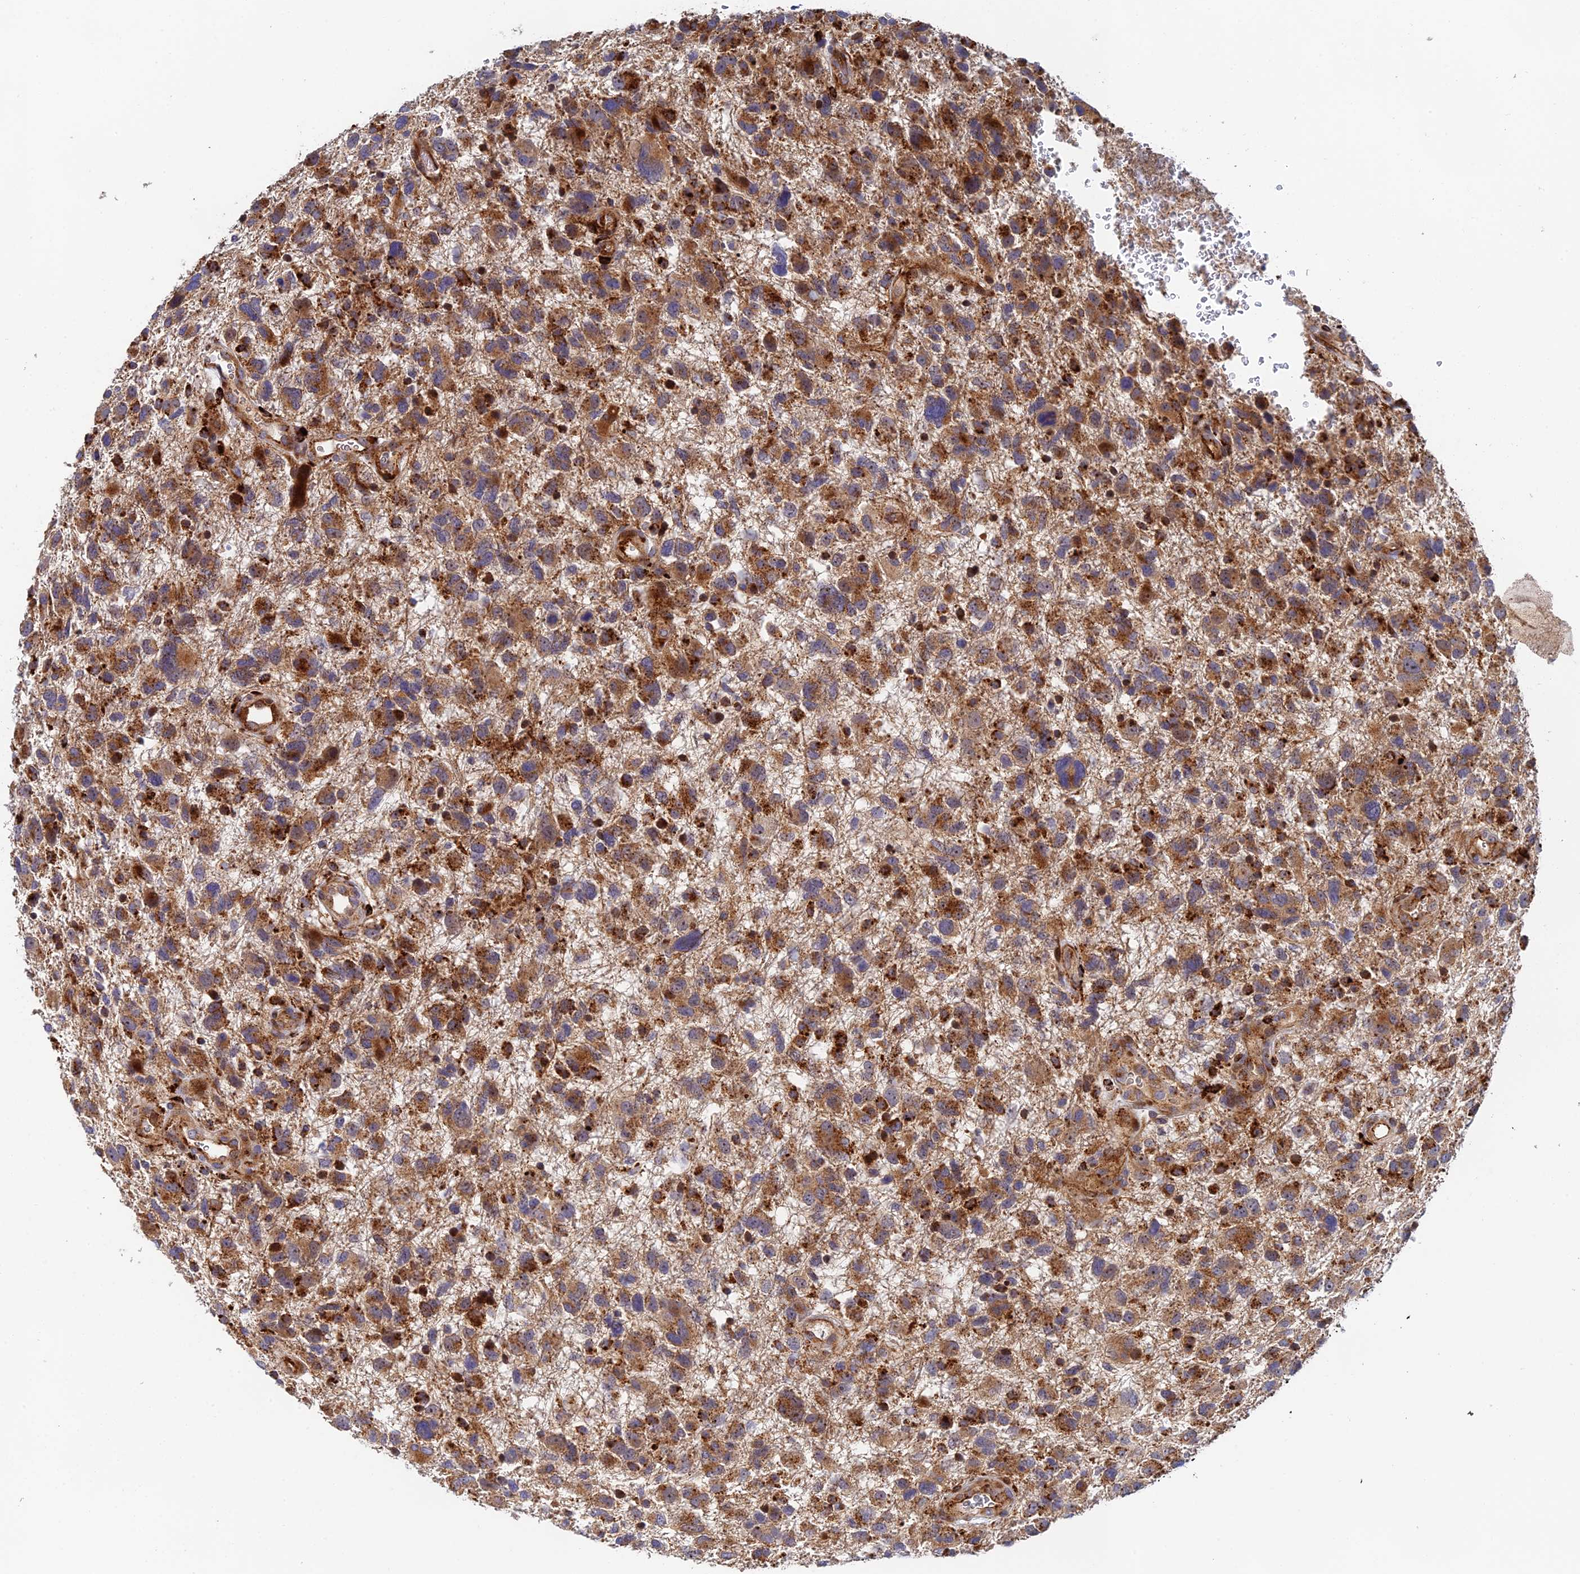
{"staining": {"intensity": "moderate", "quantity": ">75%", "location": "cytoplasmic/membranous"}, "tissue": "glioma", "cell_type": "Tumor cells", "image_type": "cancer", "snomed": [{"axis": "morphology", "description": "Glioma, malignant, High grade"}, {"axis": "topography", "description": "Brain"}], "caption": "High-power microscopy captured an immunohistochemistry (IHC) micrograph of malignant high-grade glioma, revealing moderate cytoplasmic/membranous staining in approximately >75% of tumor cells.", "gene": "PPP2R3C", "patient": {"sex": "male", "age": 61}}